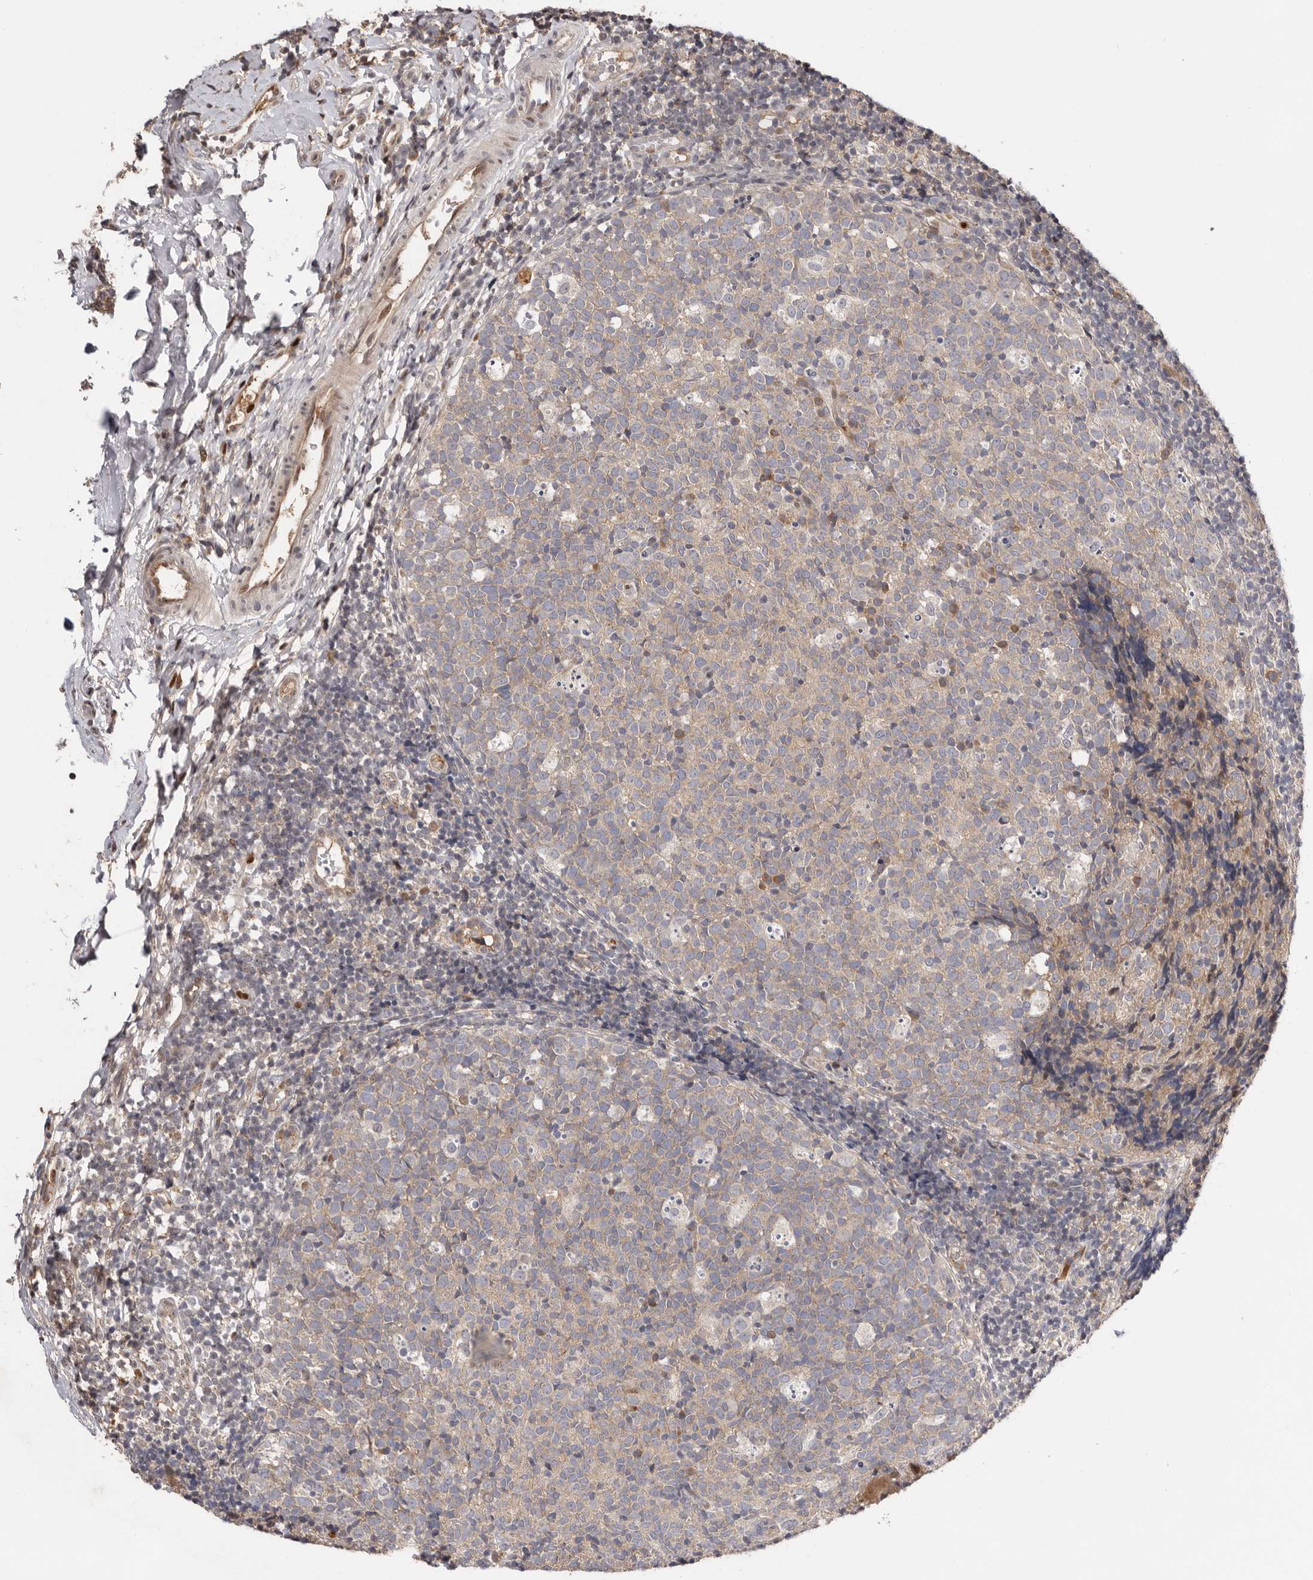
{"staining": {"intensity": "moderate", "quantity": "<25%", "location": "cytoplasmic/membranous"}, "tissue": "tonsil", "cell_type": "Germinal center cells", "image_type": "normal", "snomed": [{"axis": "morphology", "description": "Normal tissue, NOS"}, {"axis": "topography", "description": "Tonsil"}], "caption": "This micrograph displays normal tonsil stained with IHC to label a protein in brown. The cytoplasmic/membranous of germinal center cells show moderate positivity for the protein. Nuclei are counter-stained blue.", "gene": "DOP1A", "patient": {"sex": "female", "age": 19}}